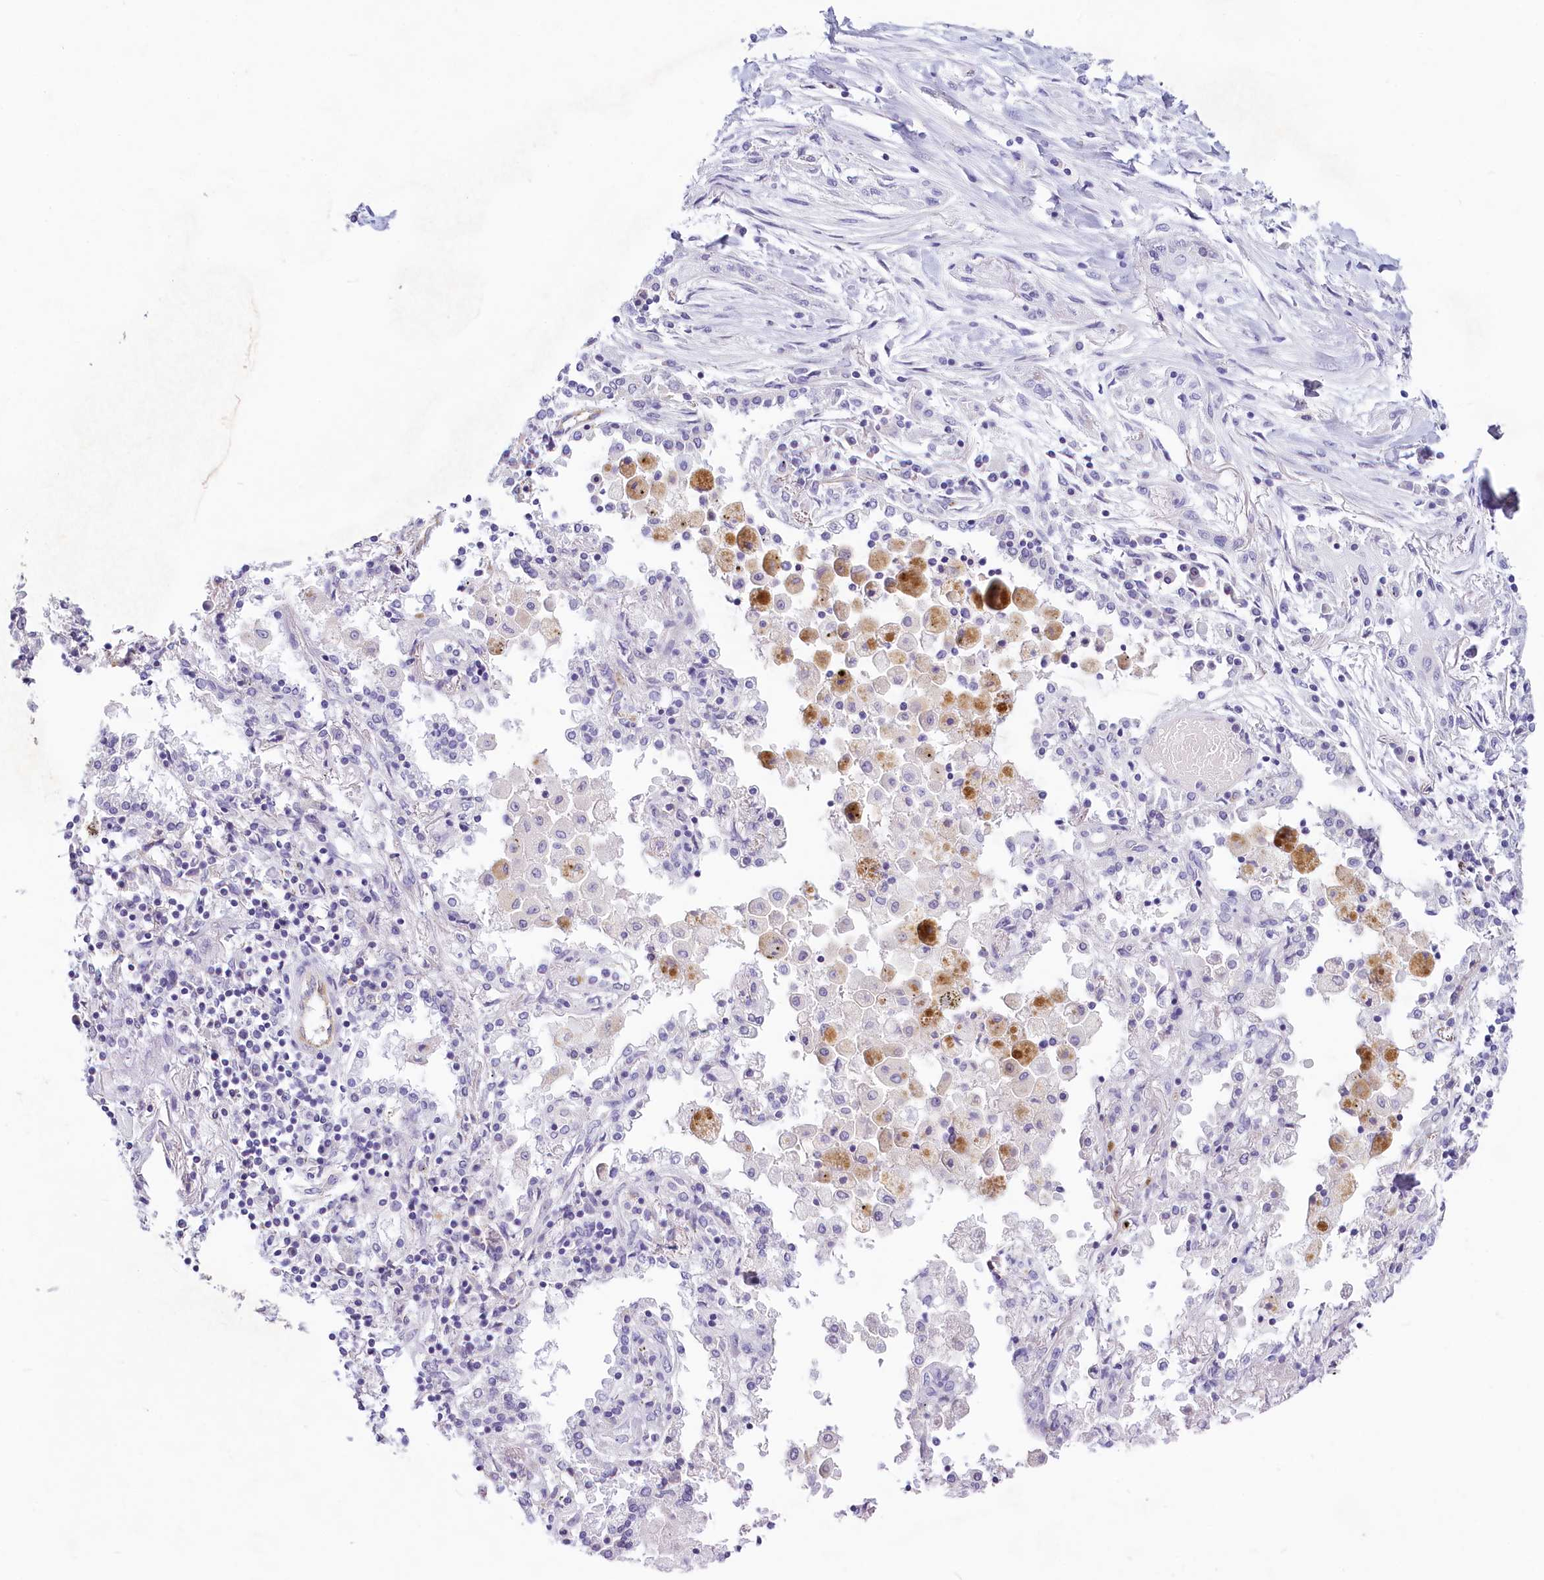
{"staining": {"intensity": "negative", "quantity": "none", "location": "none"}, "tissue": "lung cancer", "cell_type": "Tumor cells", "image_type": "cancer", "snomed": [{"axis": "morphology", "description": "Squamous cell carcinoma, NOS"}, {"axis": "topography", "description": "Lung"}], "caption": "IHC of lung squamous cell carcinoma displays no positivity in tumor cells. (DAB (3,3'-diaminobenzidine) IHC with hematoxylin counter stain).", "gene": "PROCR", "patient": {"sex": "female", "age": 47}}